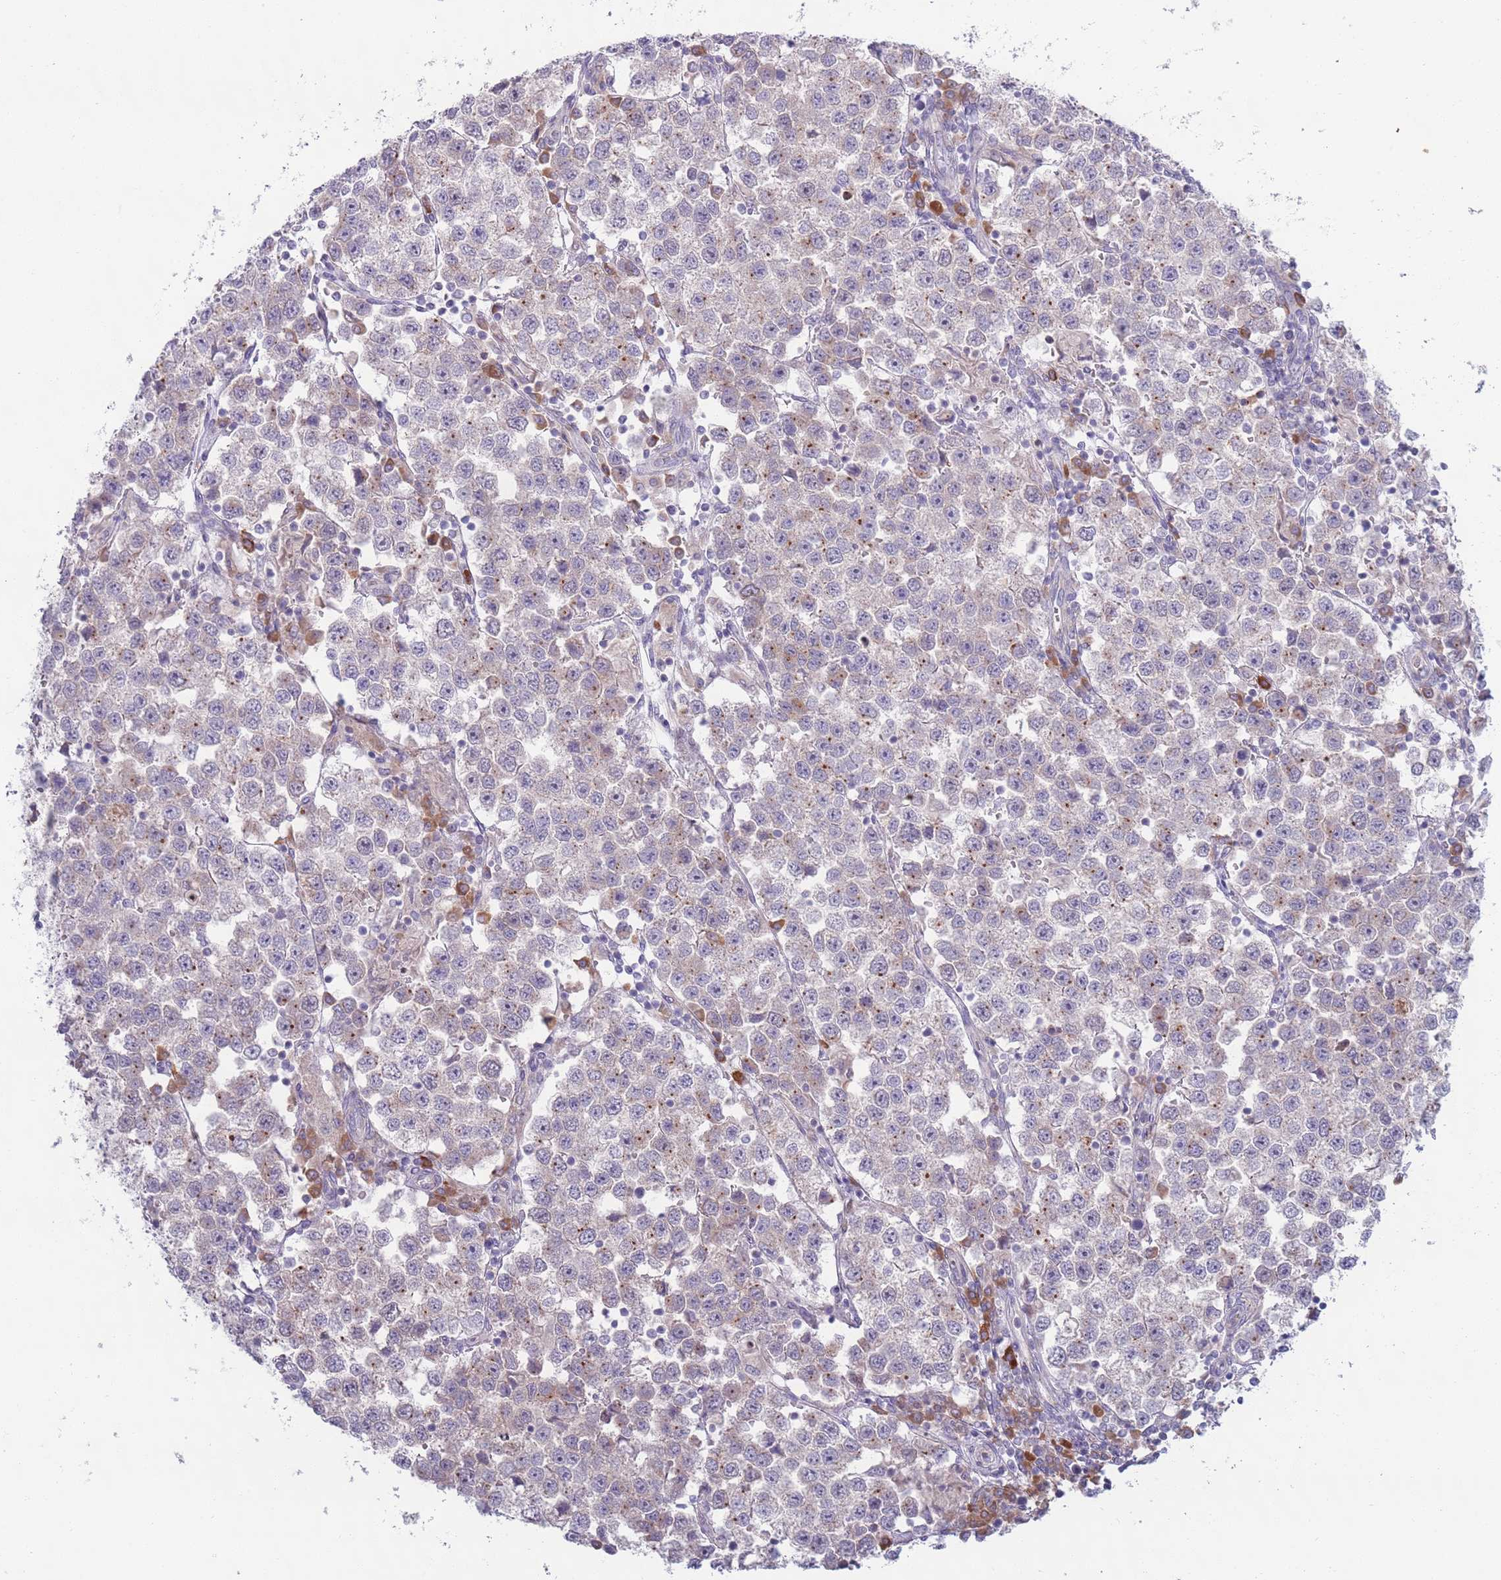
{"staining": {"intensity": "moderate", "quantity": "<25%", "location": "cytoplasmic/membranous"}, "tissue": "testis cancer", "cell_type": "Tumor cells", "image_type": "cancer", "snomed": [{"axis": "morphology", "description": "Seminoma, NOS"}, {"axis": "topography", "description": "Testis"}], "caption": "Immunohistochemical staining of testis cancer reveals low levels of moderate cytoplasmic/membranous staining in approximately <25% of tumor cells.", "gene": "LTB", "patient": {"sex": "male", "age": 37}}